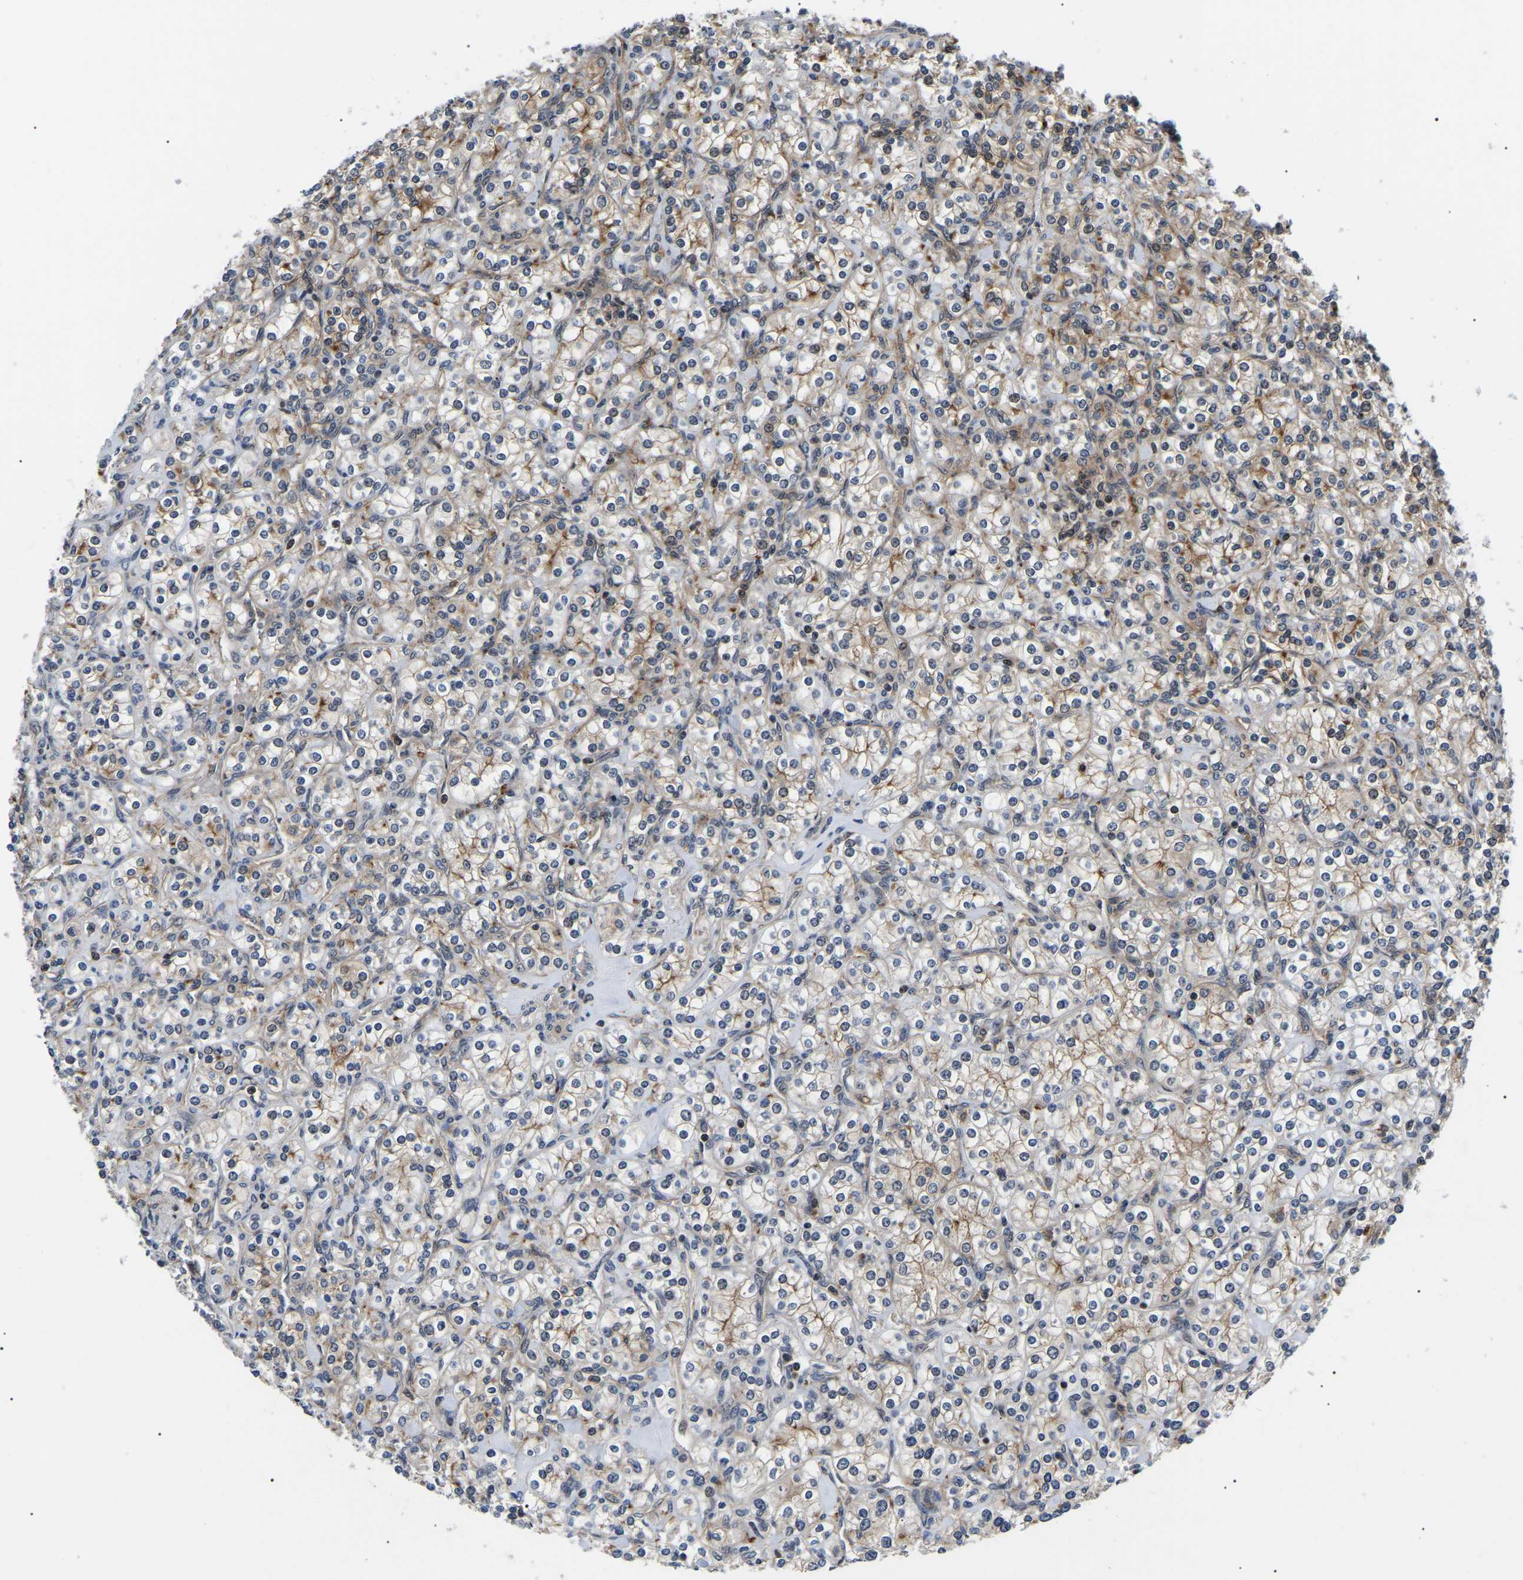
{"staining": {"intensity": "moderate", "quantity": ">75%", "location": "cytoplasmic/membranous"}, "tissue": "renal cancer", "cell_type": "Tumor cells", "image_type": "cancer", "snomed": [{"axis": "morphology", "description": "Adenocarcinoma, NOS"}, {"axis": "topography", "description": "Kidney"}], "caption": "Protein staining by immunohistochemistry (IHC) displays moderate cytoplasmic/membranous positivity in approximately >75% of tumor cells in adenocarcinoma (renal).", "gene": "RRP1B", "patient": {"sex": "male", "age": 77}}